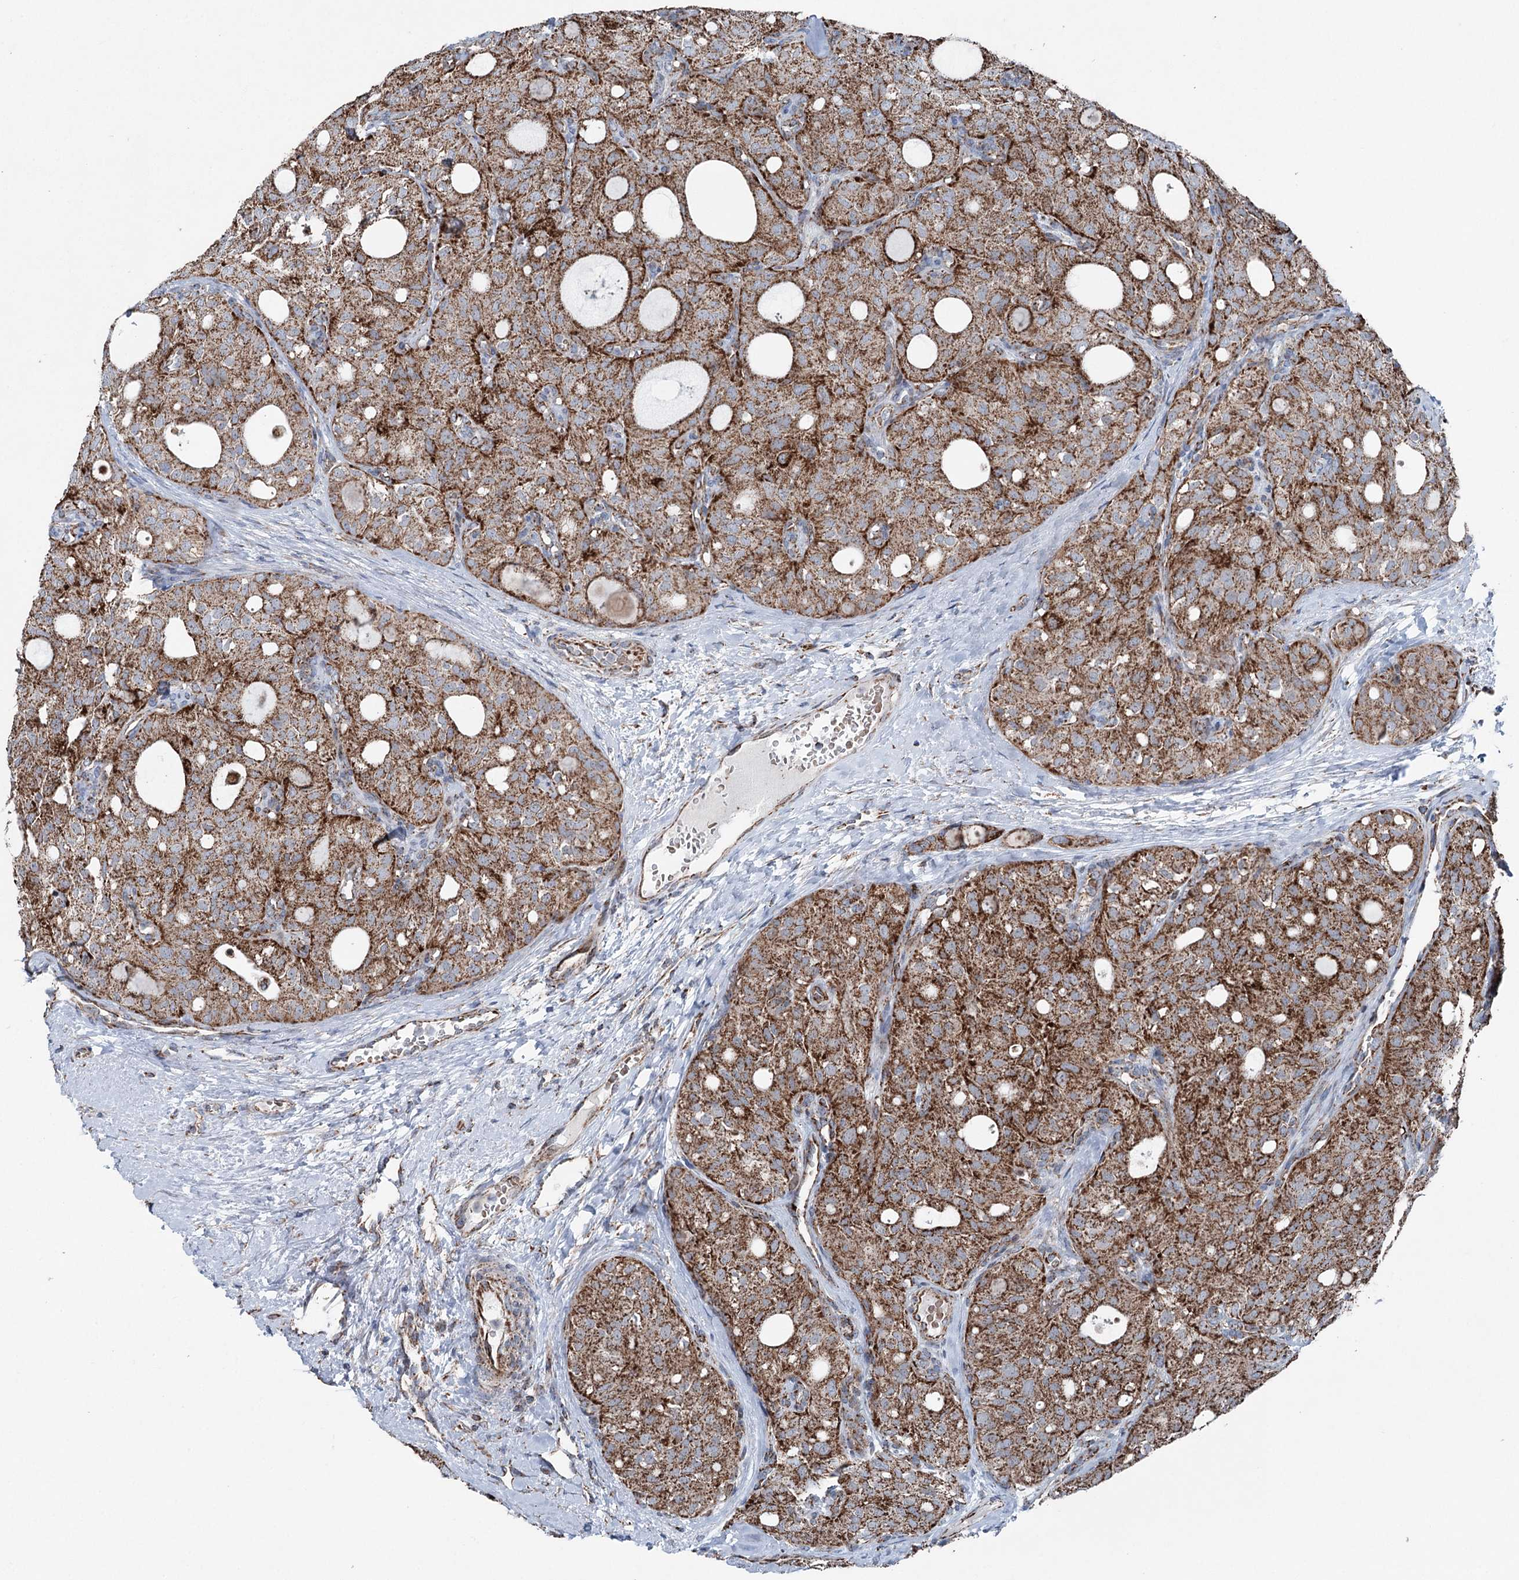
{"staining": {"intensity": "strong", "quantity": ">75%", "location": "cytoplasmic/membranous"}, "tissue": "thyroid cancer", "cell_type": "Tumor cells", "image_type": "cancer", "snomed": [{"axis": "morphology", "description": "Follicular adenoma carcinoma, NOS"}, {"axis": "topography", "description": "Thyroid gland"}], "caption": "Strong cytoplasmic/membranous expression for a protein is identified in approximately >75% of tumor cells of thyroid cancer (follicular adenoma carcinoma) using IHC.", "gene": "UCN3", "patient": {"sex": "male", "age": 75}}